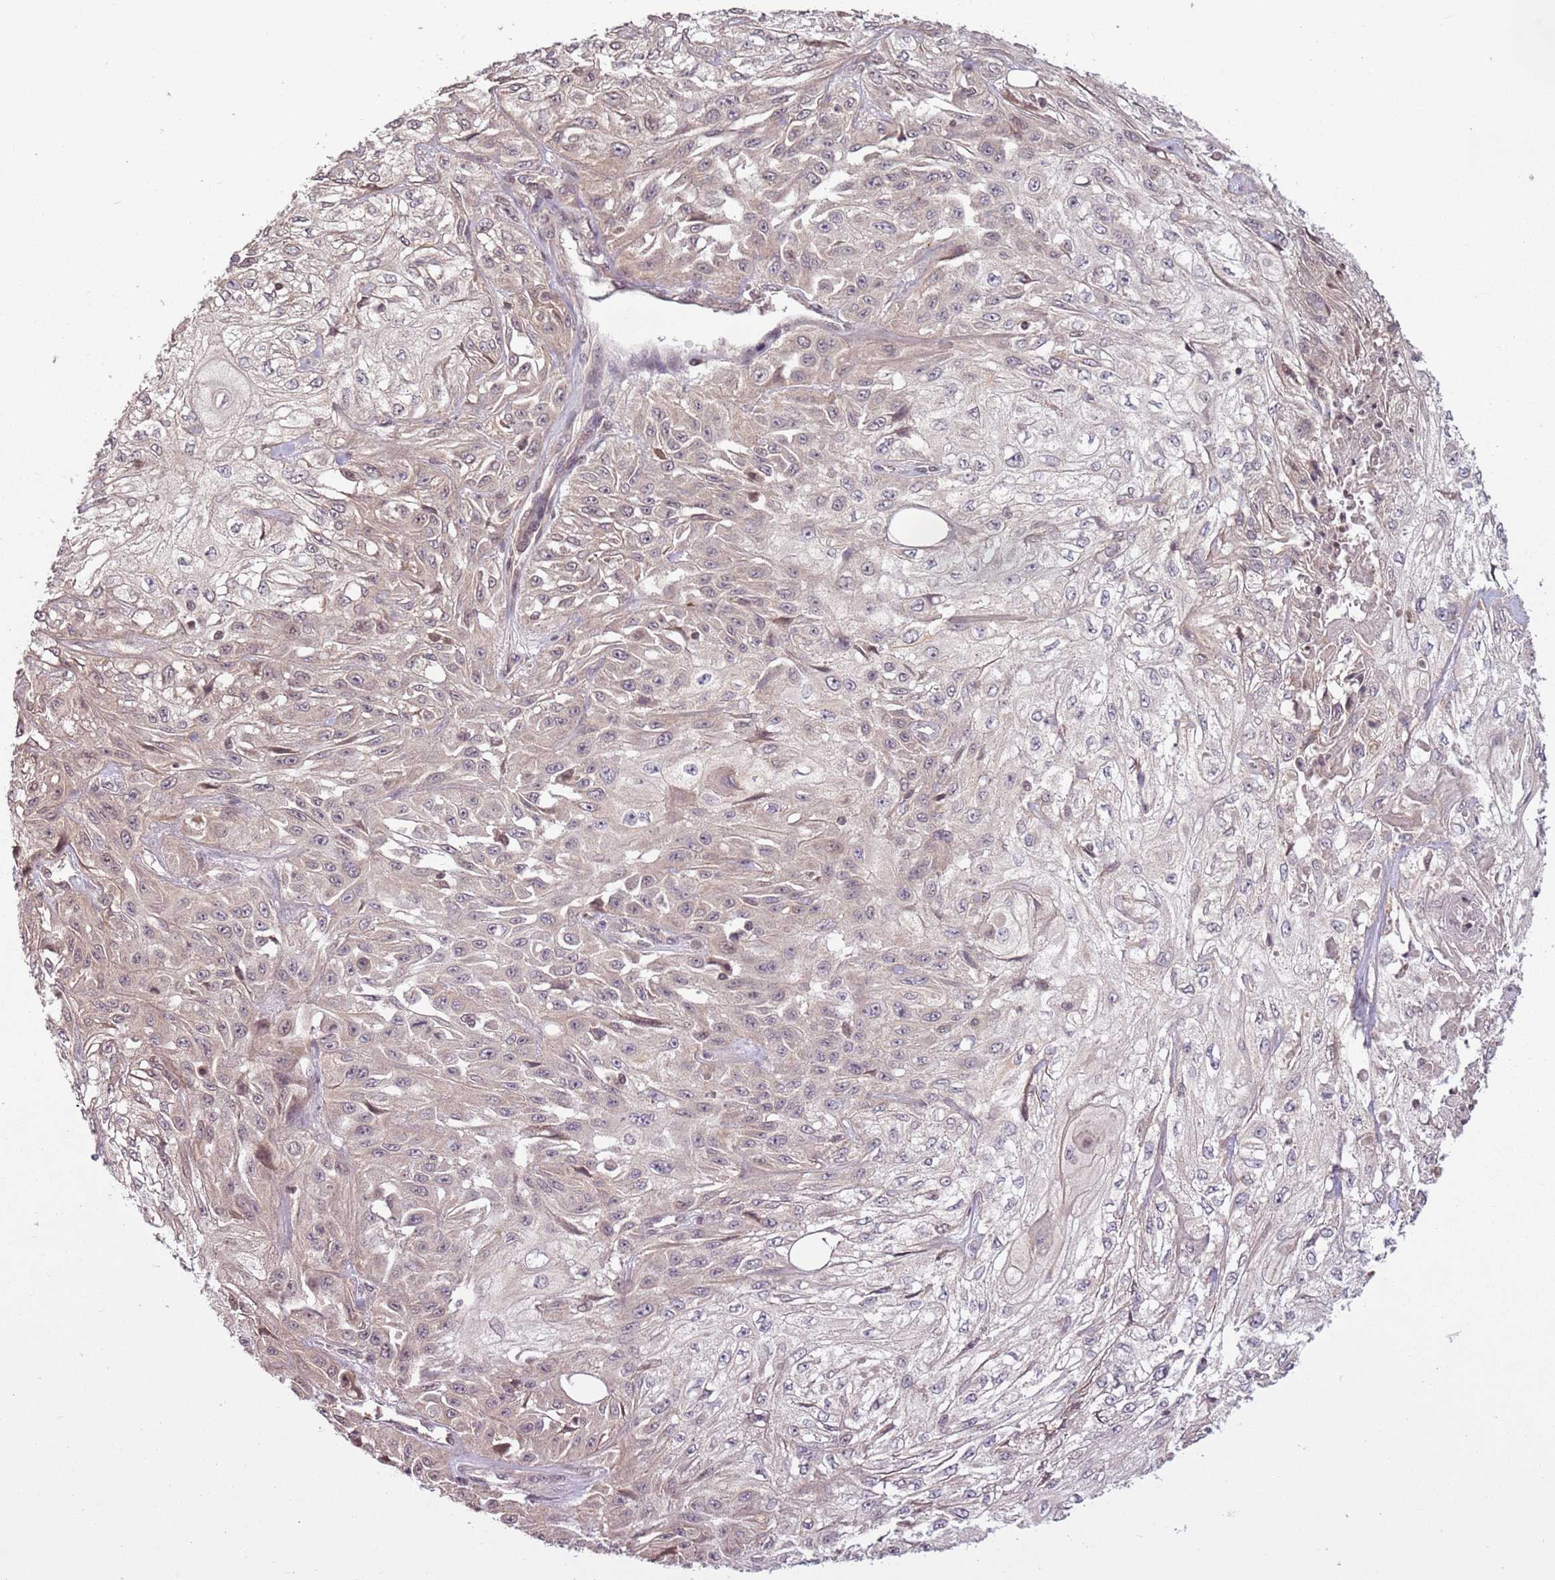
{"staining": {"intensity": "weak", "quantity": "<25%", "location": "cytoplasmic/membranous"}, "tissue": "skin cancer", "cell_type": "Tumor cells", "image_type": "cancer", "snomed": [{"axis": "morphology", "description": "Squamous cell carcinoma, NOS"}, {"axis": "morphology", "description": "Squamous cell carcinoma, metastatic, NOS"}, {"axis": "topography", "description": "Skin"}, {"axis": "topography", "description": "Lymph node"}], "caption": "This is an immunohistochemistry (IHC) micrograph of human skin squamous cell carcinoma. There is no expression in tumor cells.", "gene": "CAPN9", "patient": {"sex": "male", "age": 75}}